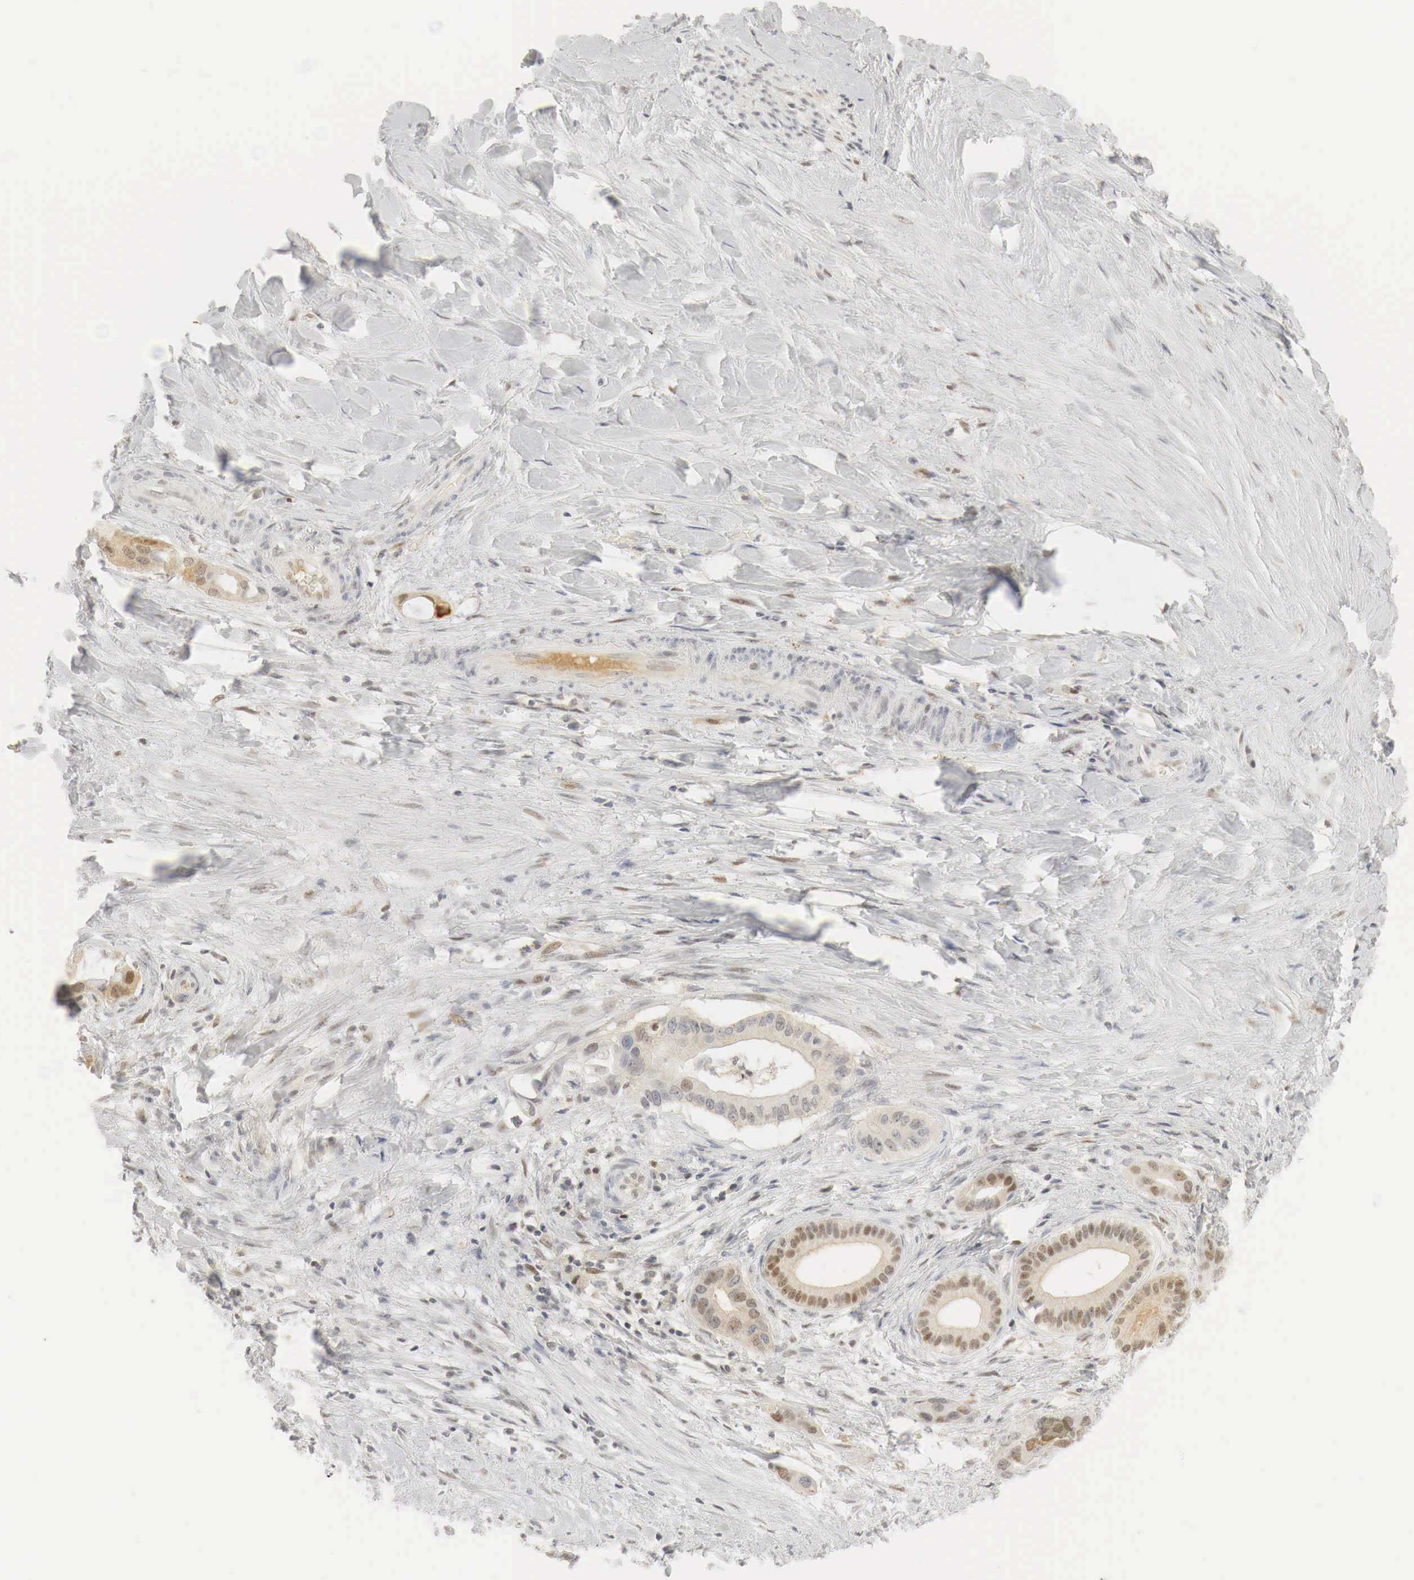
{"staining": {"intensity": "moderate", "quantity": ">75%", "location": "nuclear"}, "tissue": "liver cancer", "cell_type": "Tumor cells", "image_type": "cancer", "snomed": [{"axis": "morphology", "description": "Cholangiocarcinoma"}, {"axis": "topography", "description": "Liver"}], "caption": "Protein staining by IHC displays moderate nuclear positivity in about >75% of tumor cells in liver cancer (cholangiocarcinoma). The staining was performed using DAB (3,3'-diaminobenzidine) to visualize the protein expression in brown, while the nuclei were stained in blue with hematoxylin (Magnification: 20x).", "gene": "MYC", "patient": {"sex": "female", "age": 65}}